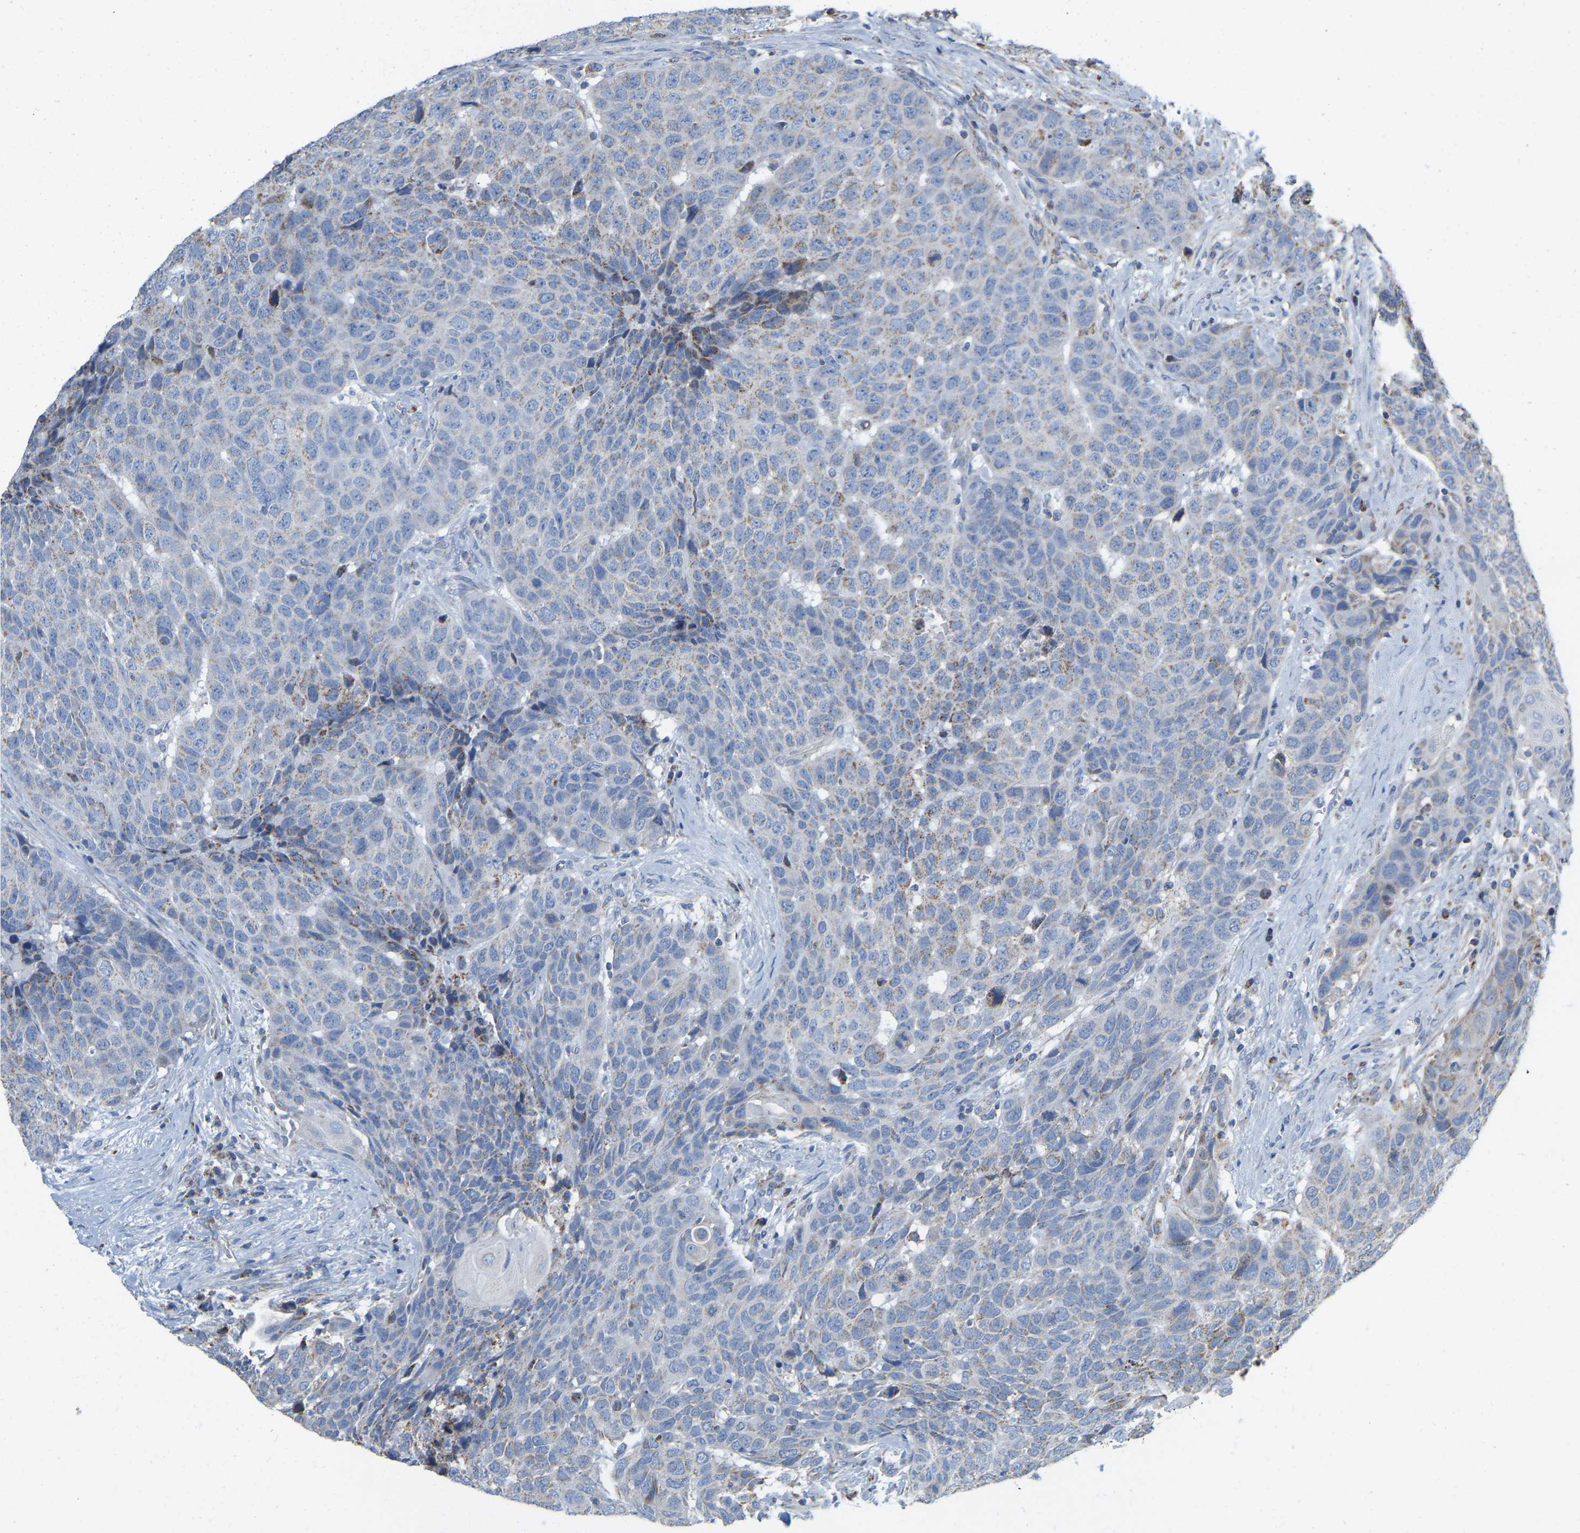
{"staining": {"intensity": "weak", "quantity": "<25%", "location": "cytoplasmic/membranous"}, "tissue": "head and neck cancer", "cell_type": "Tumor cells", "image_type": "cancer", "snomed": [{"axis": "morphology", "description": "Squamous cell carcinoma, NOS"}, {"axis": "topography", "description": "Head-Neck"}], "caption": "Human squamous cell carcinoma (head and neck) stained for a protein using immunohistochemistry reveals no expression in tumor cells.", "gene": "CBLB", "patient": {"sex": "male", "age": 66}}